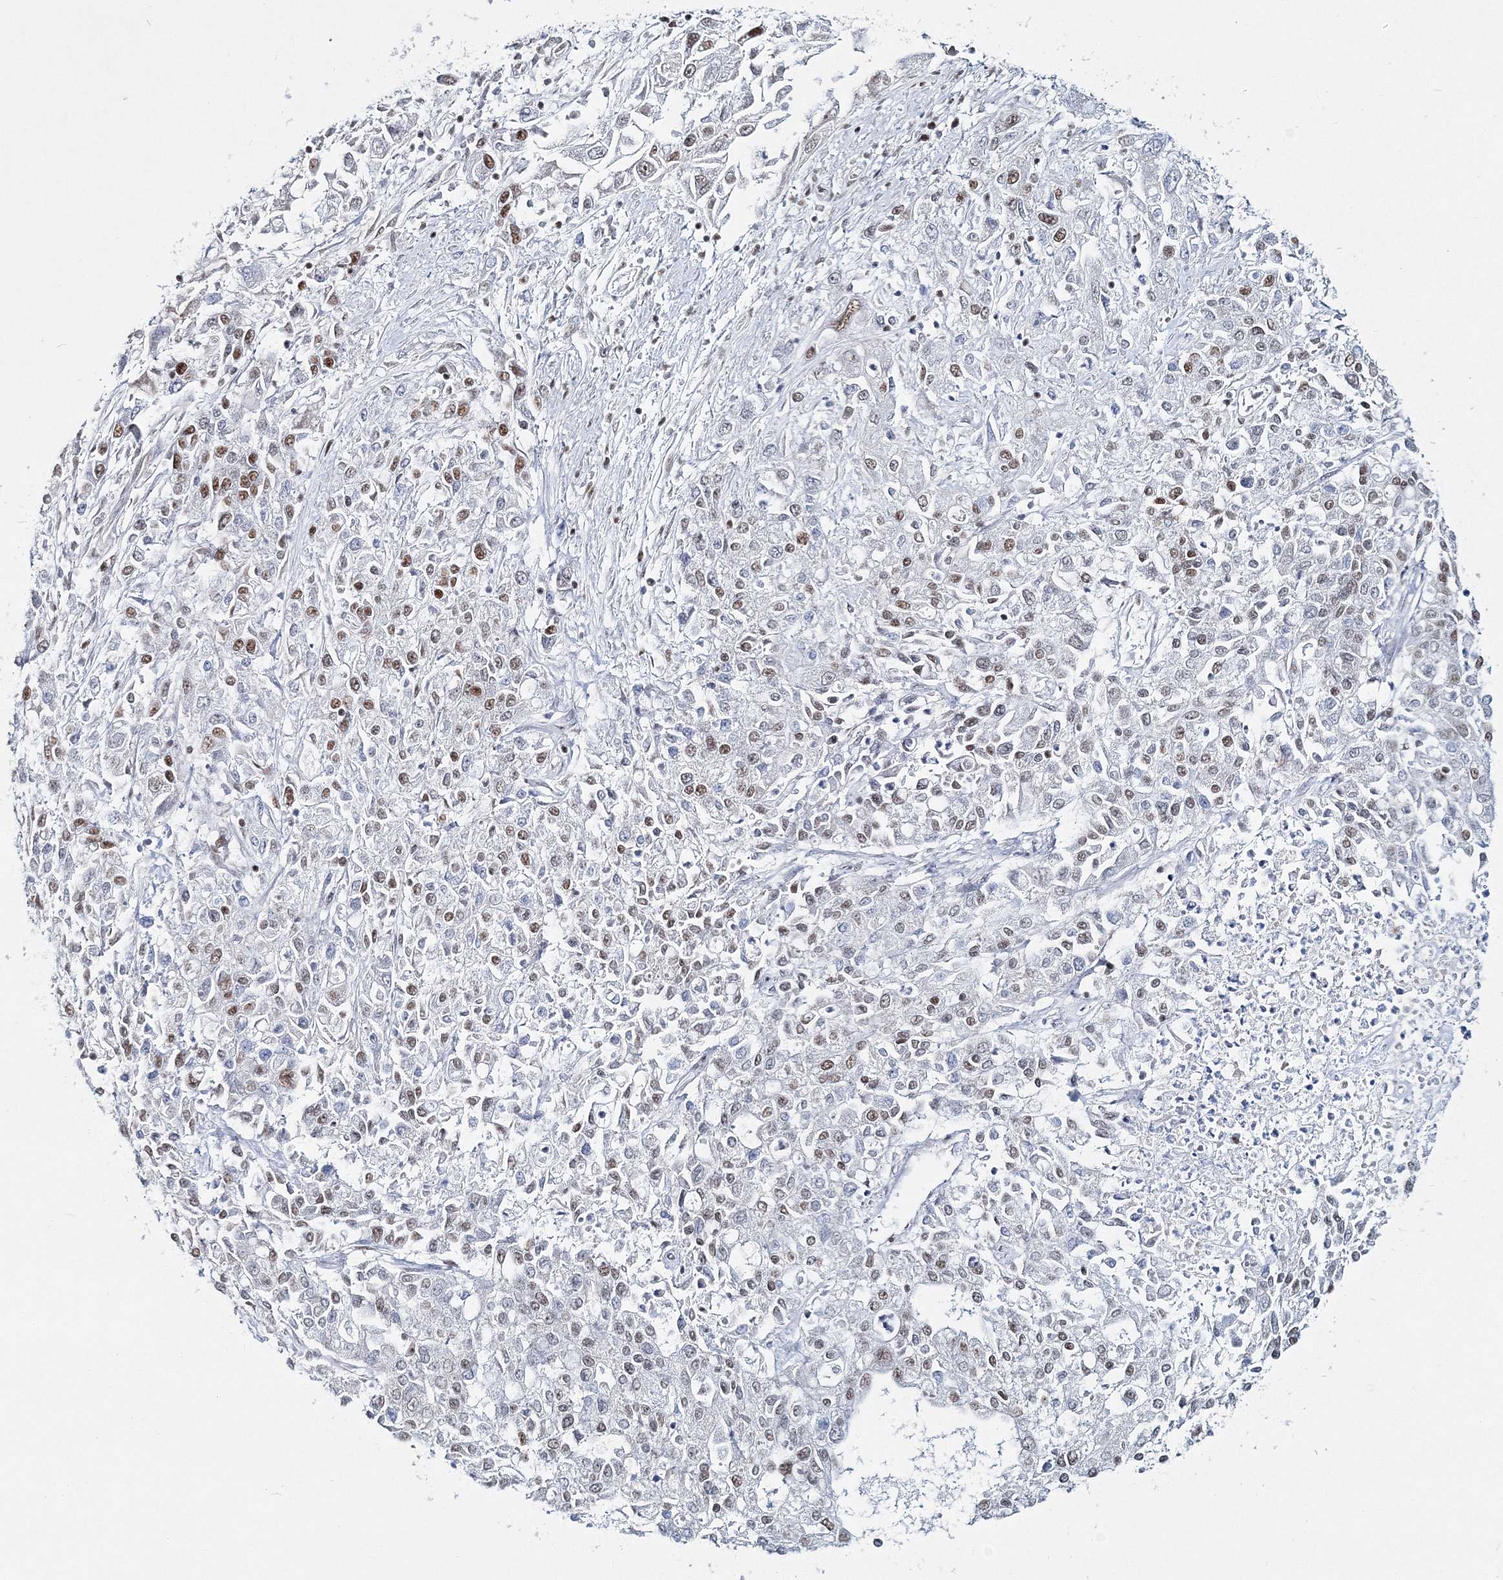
{"staining": {"intensity": "moderate", "quantity": "<25%", "location": "nuclear"}, "tissue": "endometrial cancer", "cell_type": "Tumor cells", "image_type": "cancer", "snomed": [{"axis": "morphology", "description": "Adenocarcinoma, NOS"}, {"axis": "topography", "description": "Endometrium"}], "caption": "Endometrial adenocarcinoma stained for a protein (brown) displays moderate nuclear positive staining in approximately <25% of tumor cells.", "gene": "QRICH1", "patient": {"sex": "female", "age": 49}}